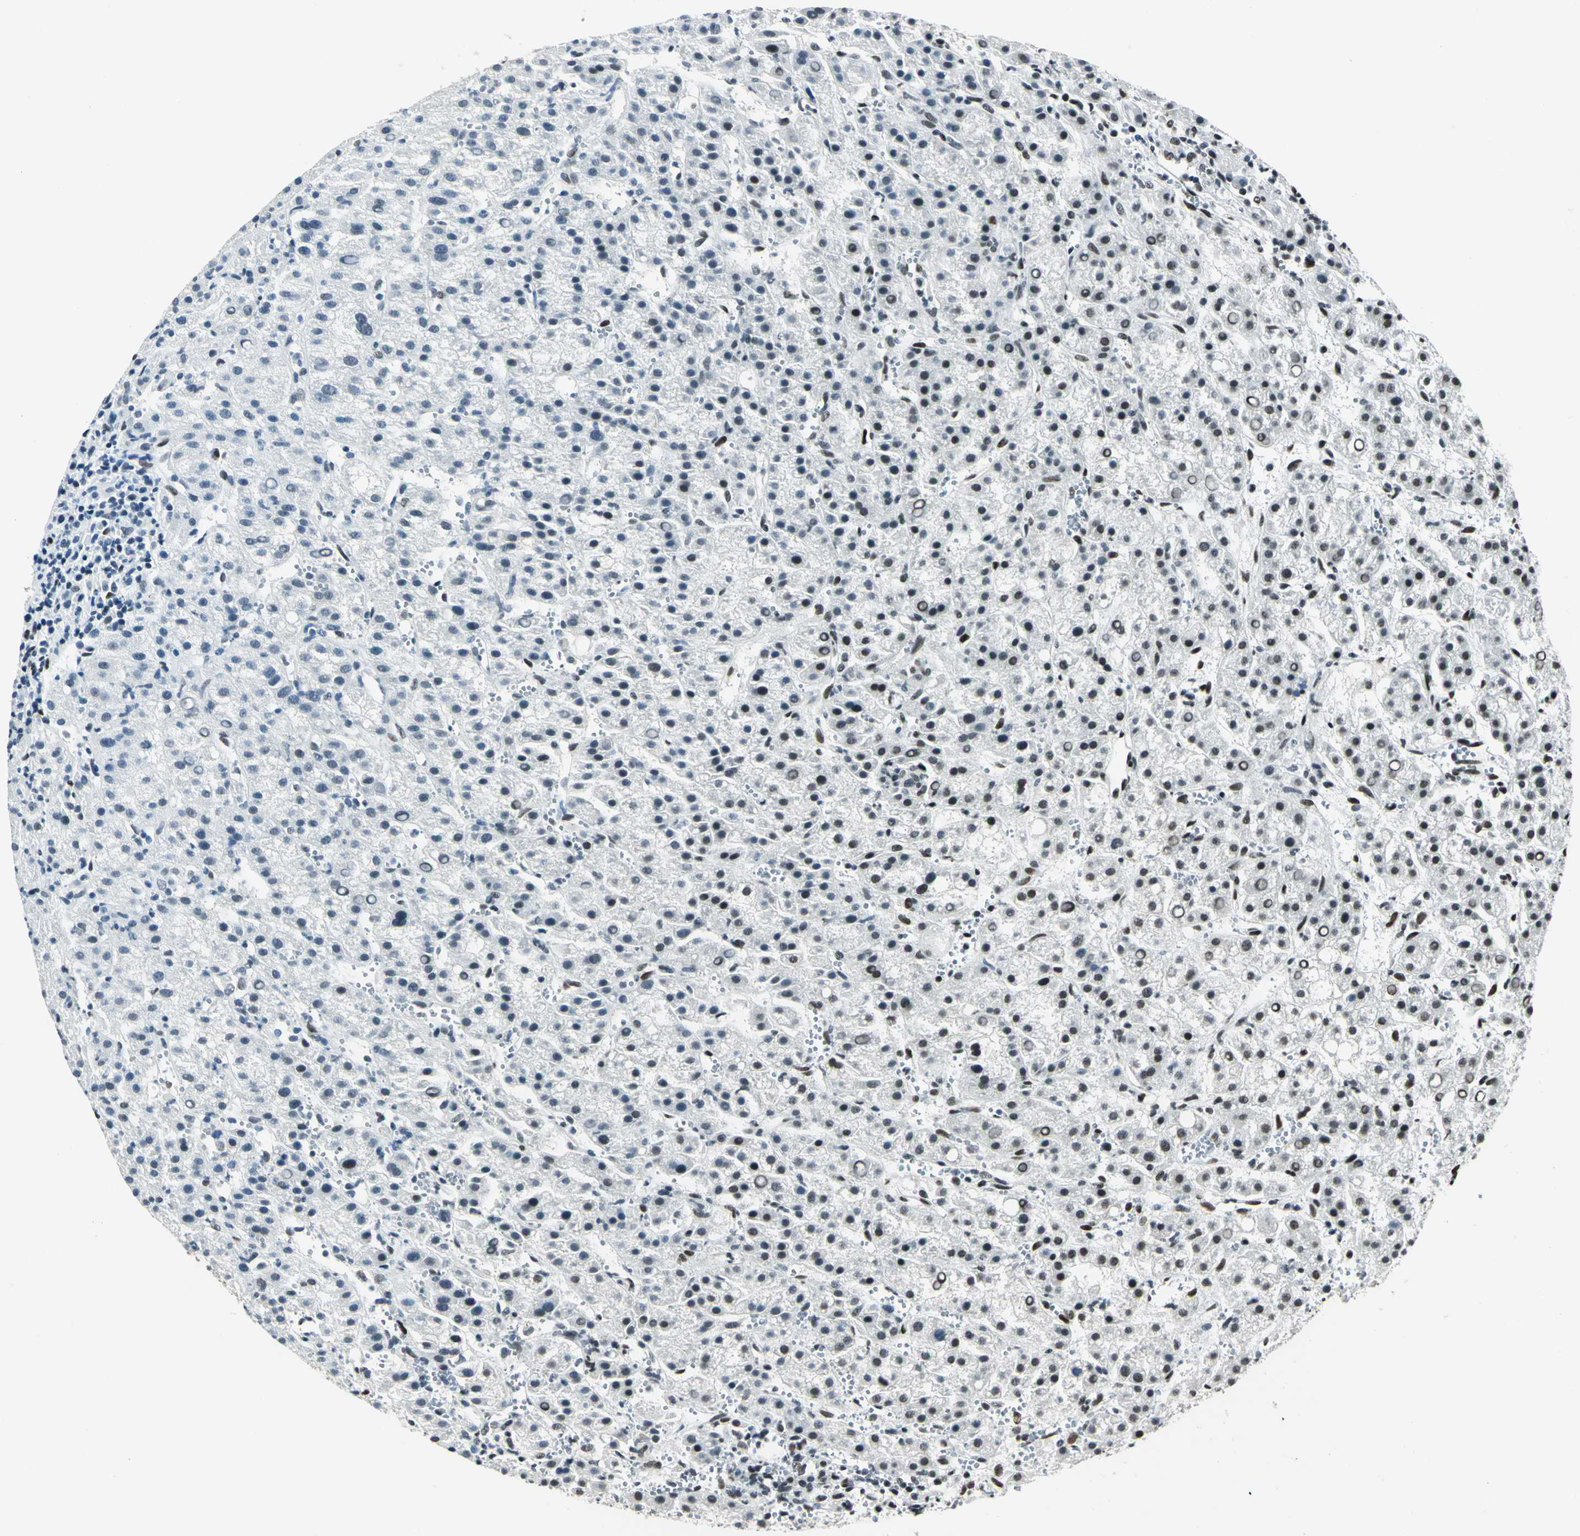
{"staining": {"intensity": "moderate", "quantity": "25%-75%", "location": "nuclear"}, "tissue": "liver cancer", "cell_type": "Tumor cells", "image_type": "cancer", "snomed": [{"axis": "morphology", "description": "Carcinoma, Hepatocellular, NOS"}, {"axis": "topography", "description": "Liver"}], "caption": "Immunohistochemical staining of liver cancer displays moderate nuclear protein expression in approximately 25%-75% of tumor cells.", "gene": "KAT6B", "patient": {"sex": "female", "age": 58}}